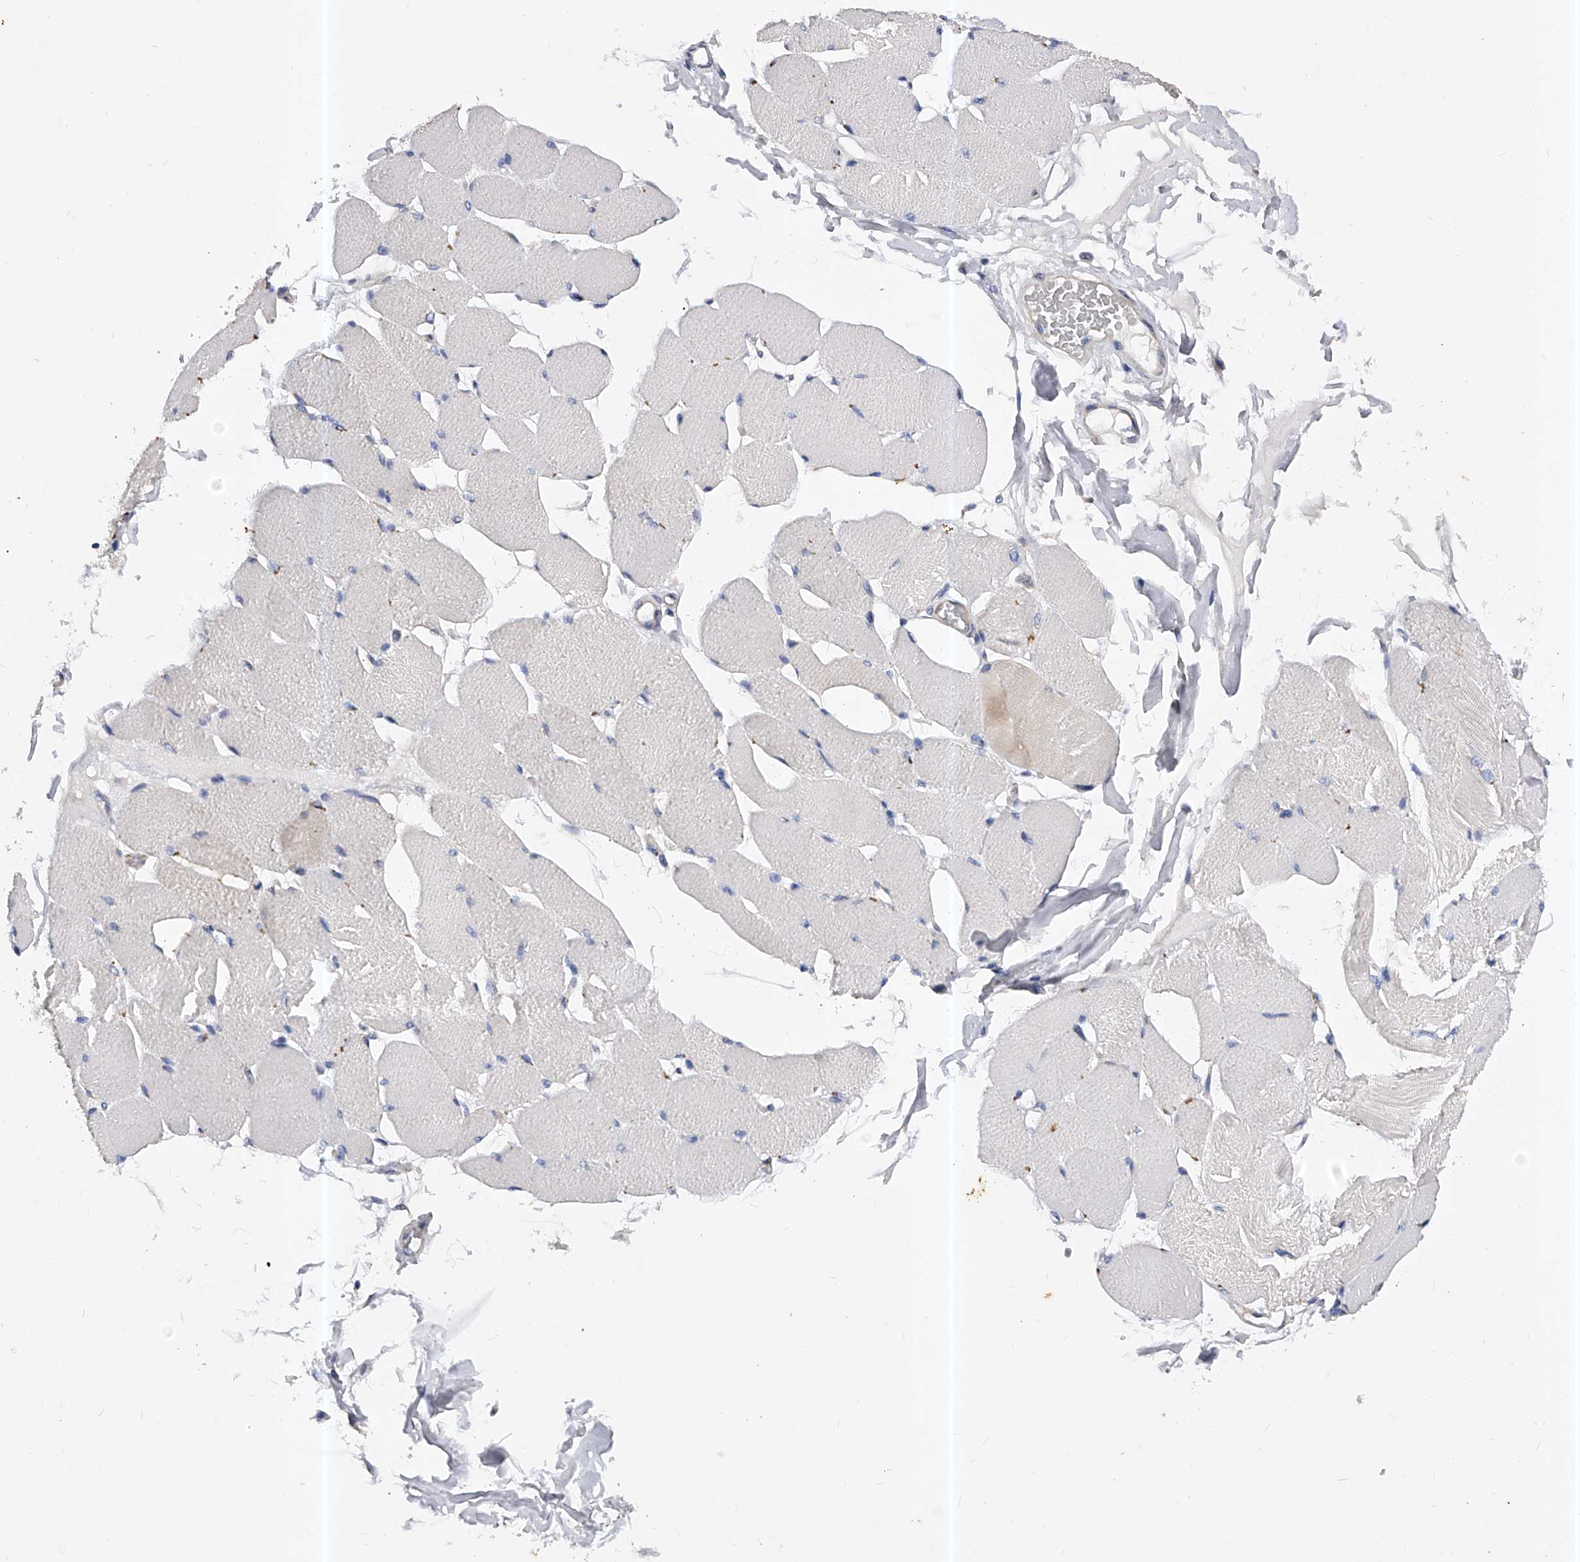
{"staining": {"intensity": "negative", "quantity": "none", "location": "none"}, "tissue": "skeletal muscle", "cell_type": "Myocytes", "image_type": "normal", "snomed": [{"axis": "morphology", "description": "Normal tissue, NOS"}, {"axis": "topography", "description": "Skin"}, {"axis": "topography", "description": "Skeletal muscle"}], "caption": "This is an immunohistochemistry (IHC) histopathology image of normal skeletal muscle. There is no expression in myocytes.", "gene": "PPP5C", "patient": {"sex": "male", "age": 83}}